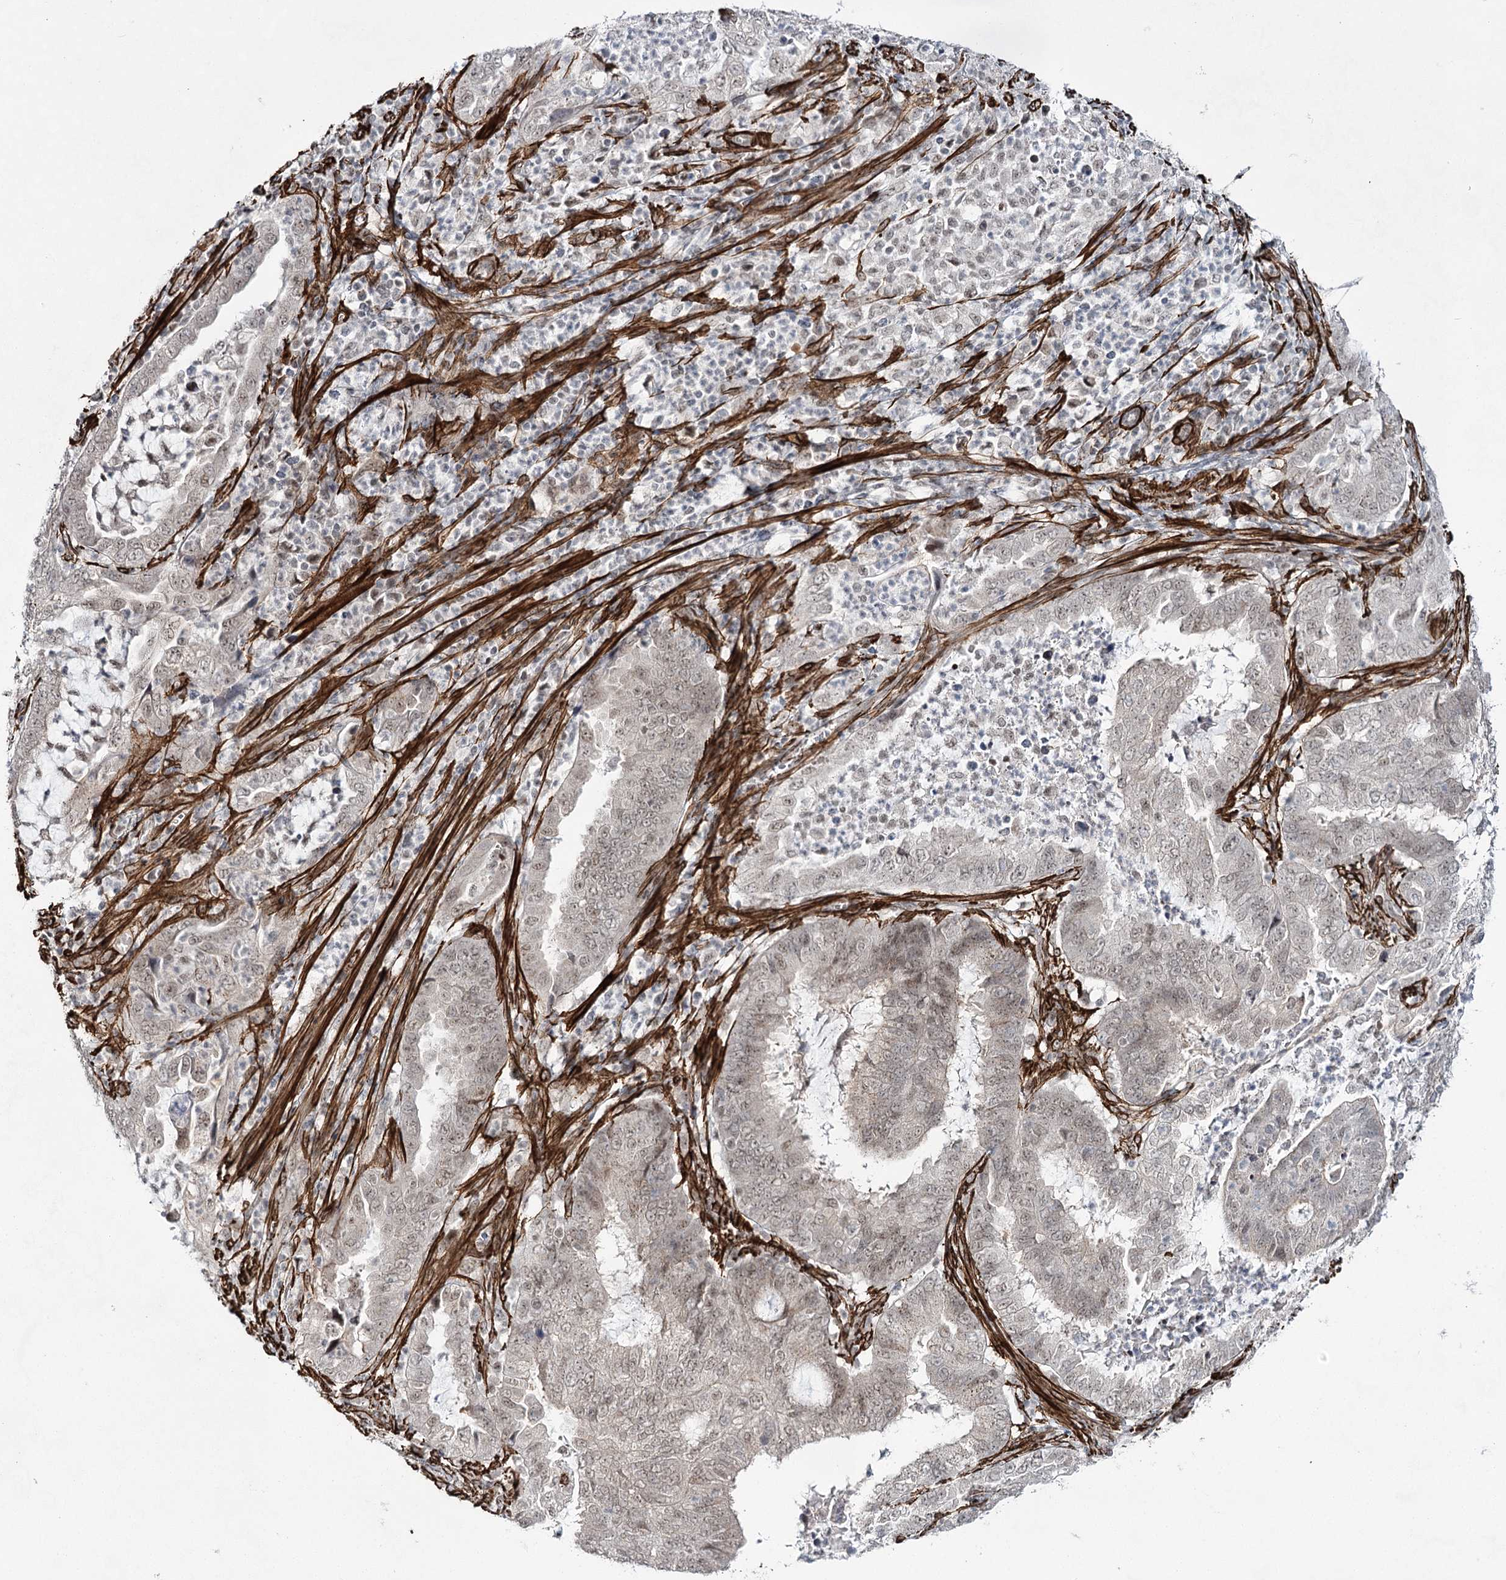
{"staining": {"intensity": "weak", "quantity": "<25%", "location": "nuclear"}, "tissue": "endometrial cancer", "cell_type": "Tumor cells", "image_type": "cancer", "snomed": [{"axis": "morphology", "description": "Adenocarcinoma, NOS"}, {"axis": "topography", "description": "Endometrium"}], "caption": "Endometrial cancer (adenocarcinoma) was stained to show a protein in brown. There is no significant staining in tumor cells. (Brightfield microscopy of DAB (3,3'-diaminobenzidine) immunohistochemistry (IHC) at high magnification).", "gene": "CWF19L1", "patient": {"sex": "female", "age": 51}}